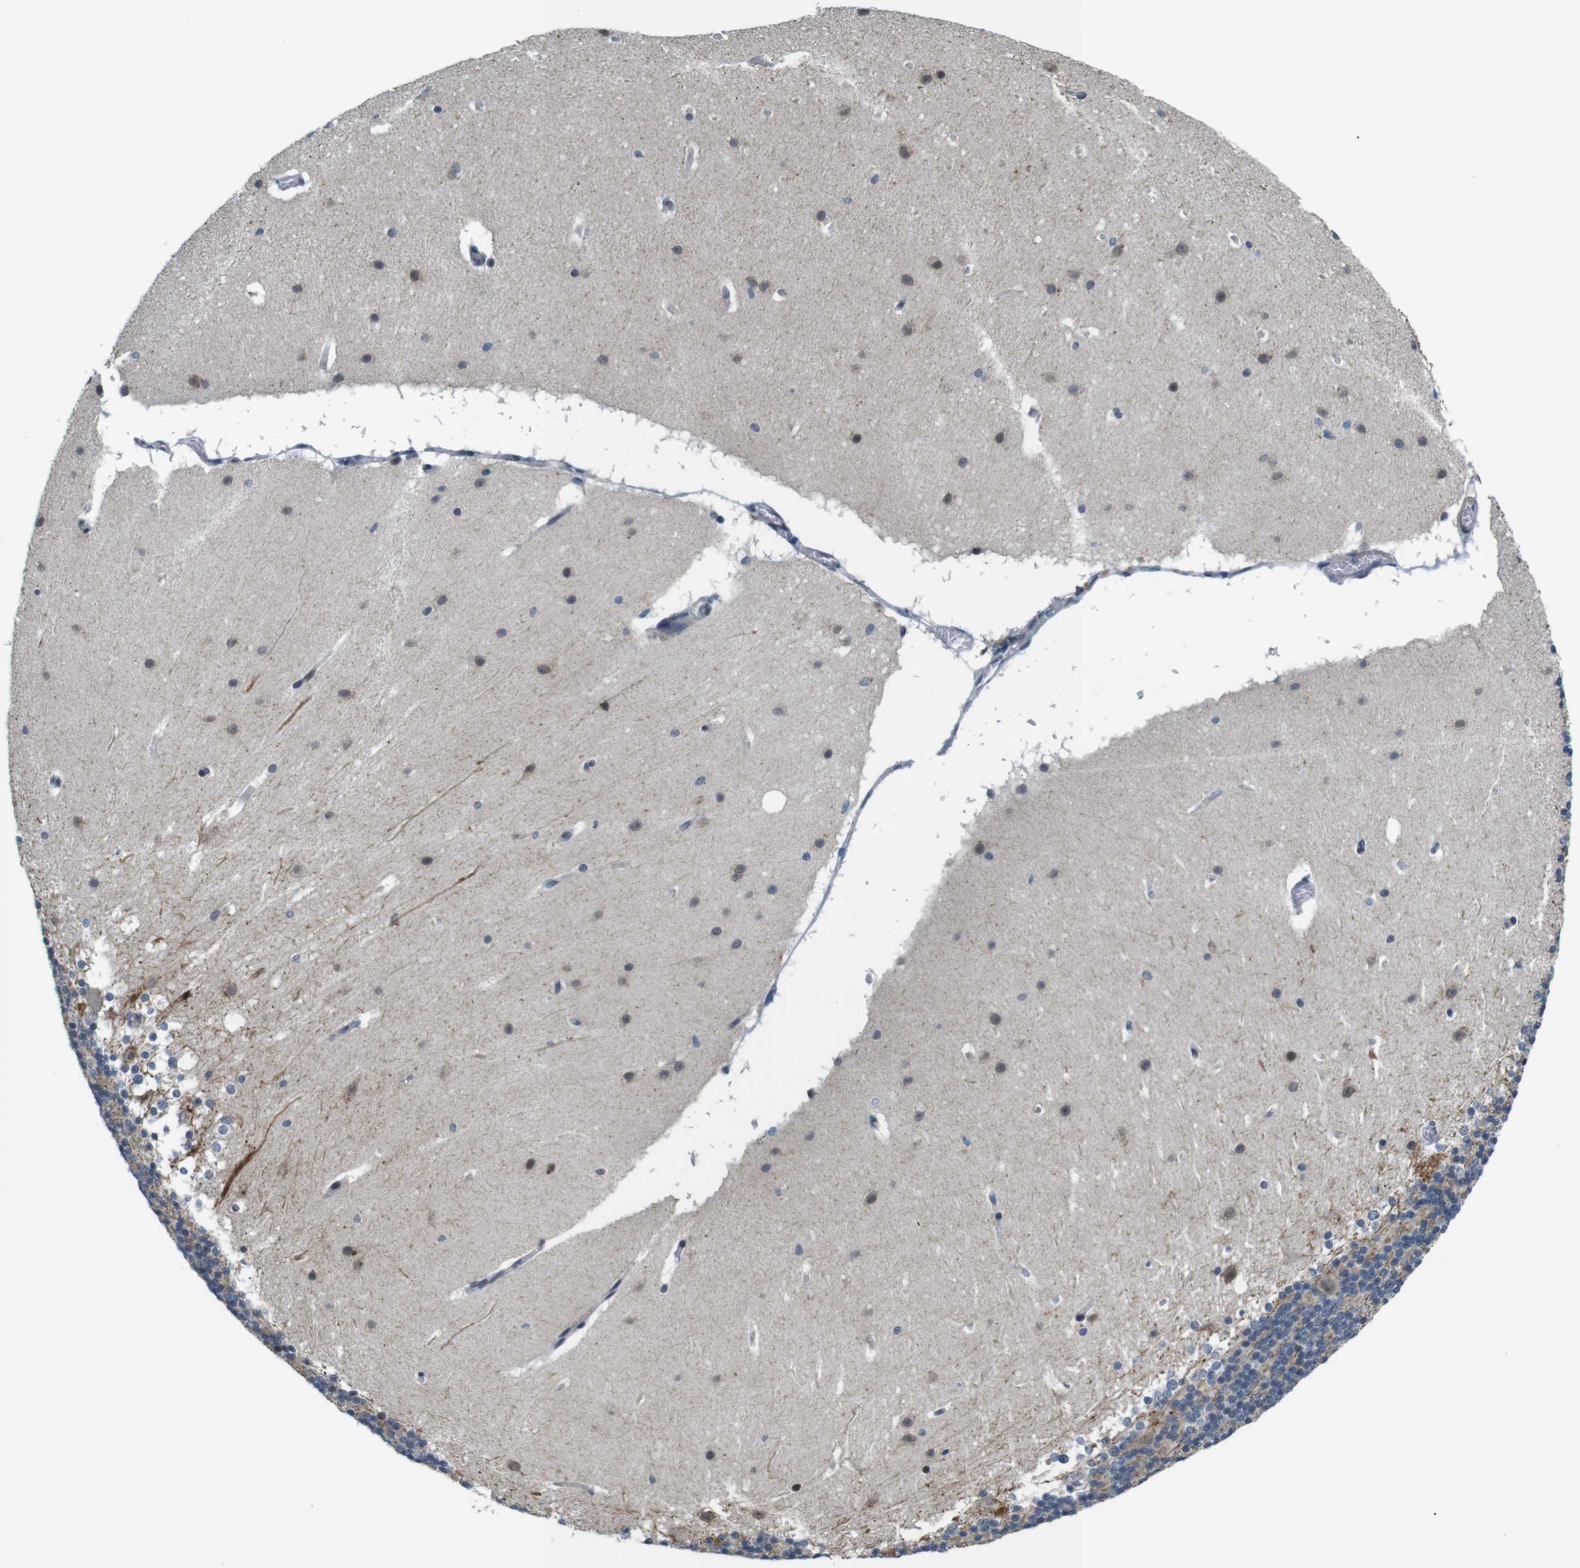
{"staining": {"intensity": "weak", "quantity": "25%-75%", "location": "nuclear"}, "tissue": "cerebellum", "cell_type": "Cells in granular layer", "image_type": "normal", "snomed": [{"axis": "morphology", "description": "Normal tissue, NOS"}, {"axis": "topography", "description": "Cerebellum"}], "caption": "An image showing weak nuclear staining in about 25%-75% of cells in granular layer in benign cerebellum, as visualized by brown immunohistochemical staining.", "gene": "SMCO2", "patient": {"sex": "female", "age": 19}}